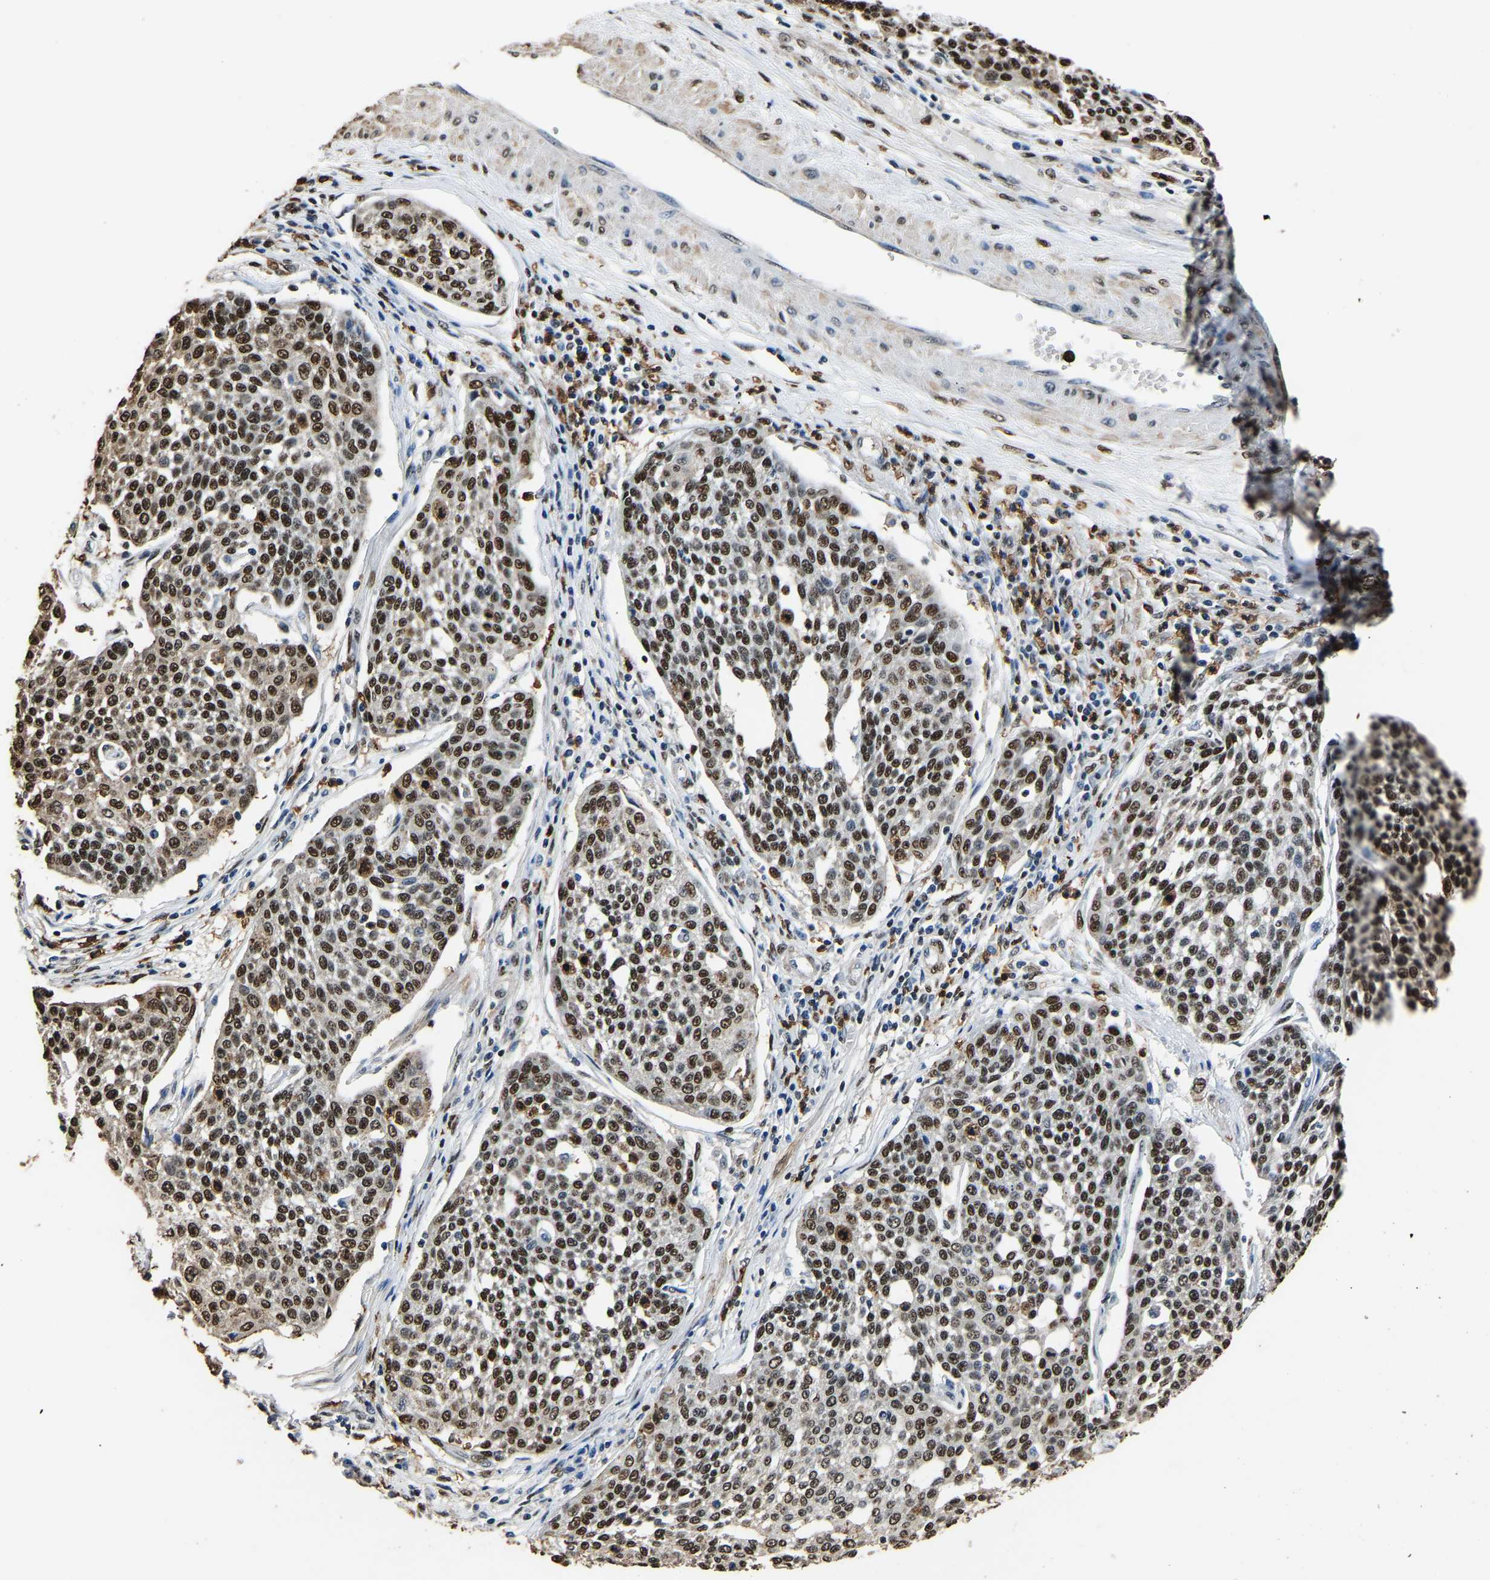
{"staining": {"intensity": "strong", "quantity": ">75%", "location": "nuclear"}, "tissue": "cervical cancer", "cell_type": "Tumor cells", "image_type": "cancer", "snomed": [{"axis": "morphology", "description": "Squamous cell carcinoma, NOS"}, {"axis": "topography", "description": "Cervix"}], "caption": "Protein expression analysis of cervical cancer (squamous cell carcinoma) displays strong nuclear staining in about >75% of tumor cells.", "gene": "SAFB", "patient": {"sex": "female", "age": 34}}